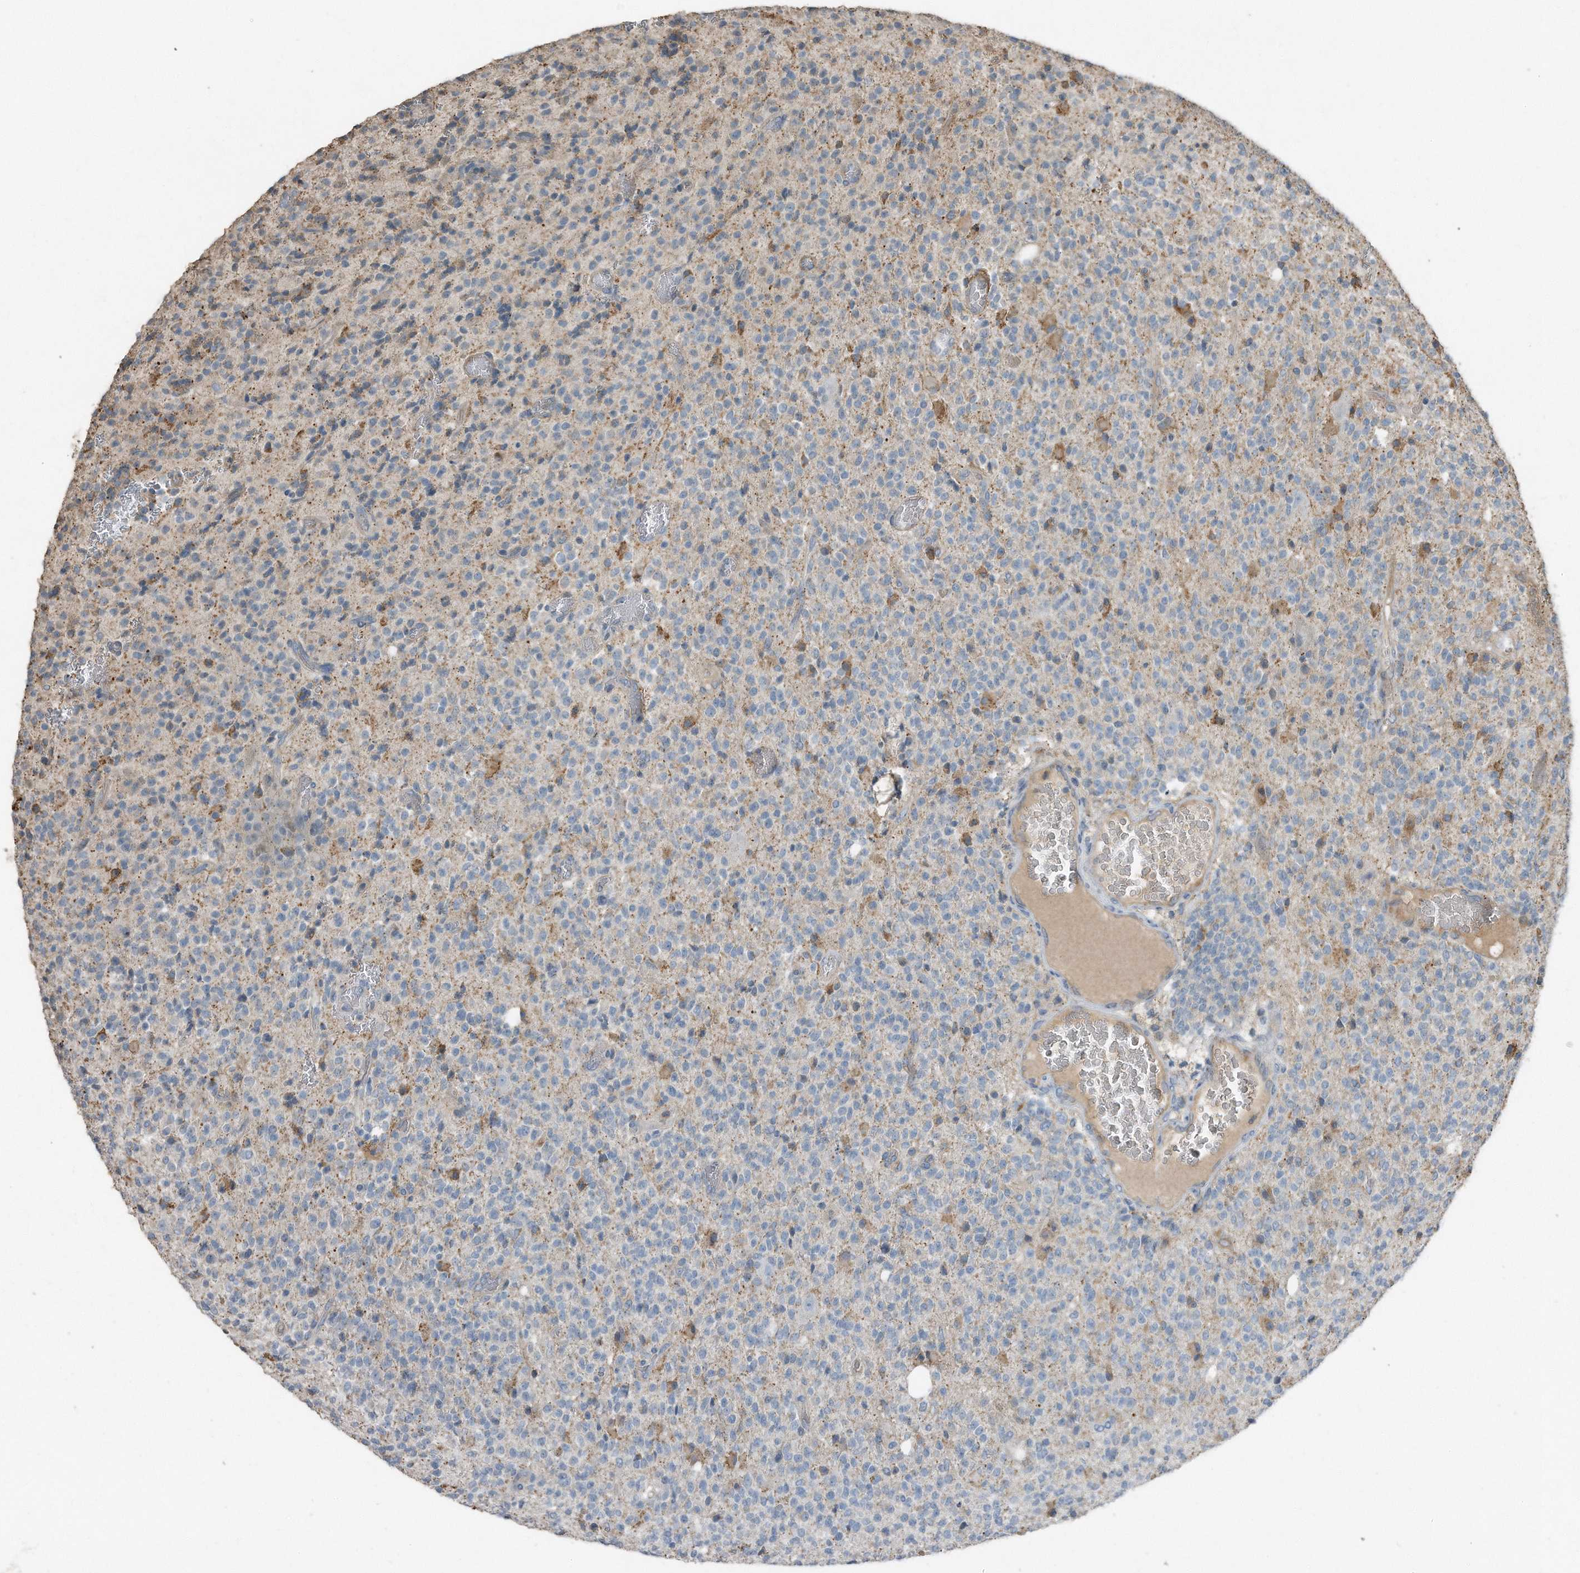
{"staining": {"intensity": "negative", "quantity": "none", "location": "none"}, "tissue": "glioma", "cell_type": "Tumor cells", "image_type": "cancer", "snomed": [{"axis": "morphology", "description": "Glioma, malignant, High grade"}, {"axis": "topography", "description": "Brain"}], "caption": "DAB immunohistochemical staining of human glioma shows no significant staining in tumor cells. (DAB (3,3'-diaminobenzidine) IHC with hematoxylin counter stain).", "gene": "C9", "patient": {"sex": "male", "age": 34}}